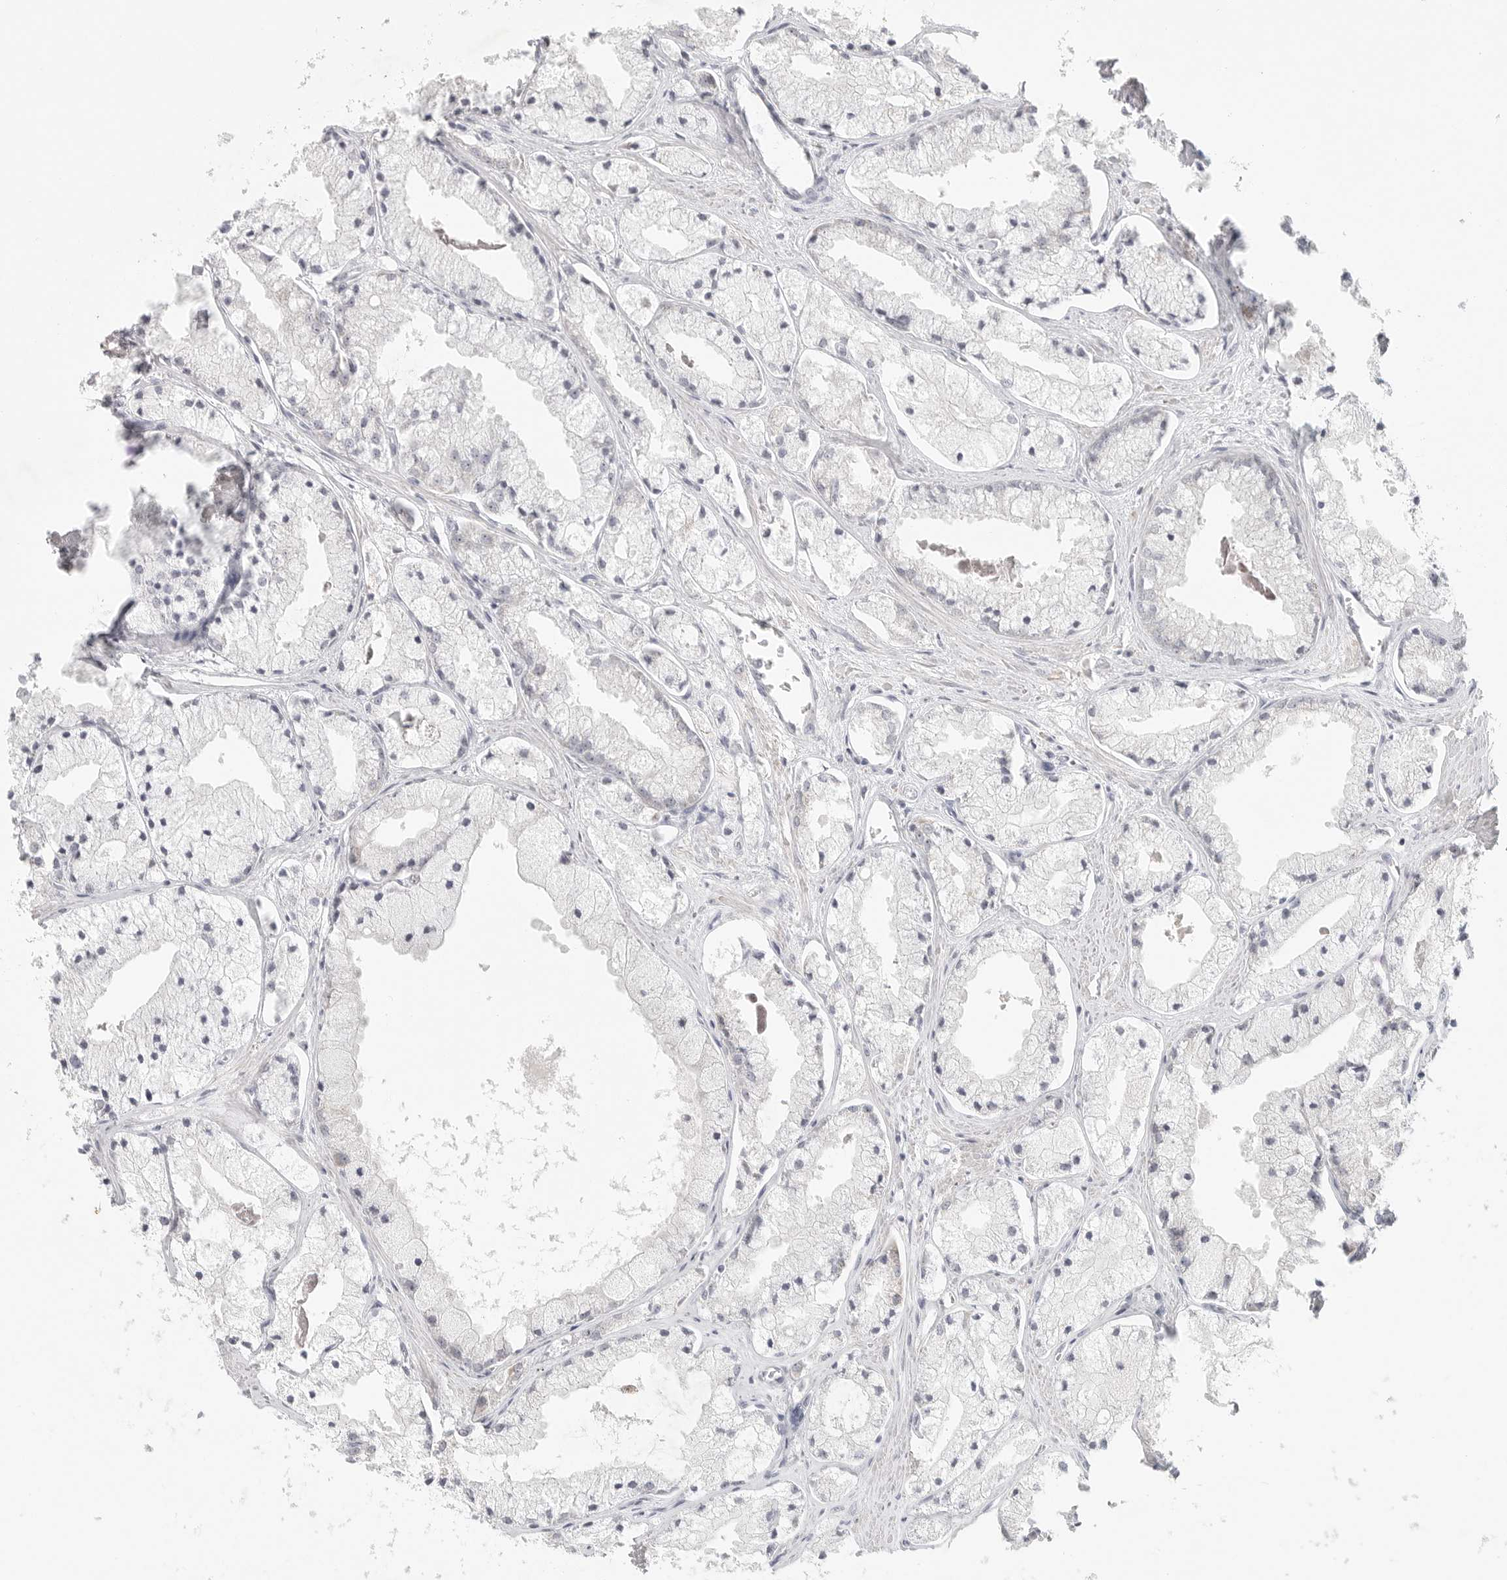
{"staining": {"intensity": "negative", "quantity": "none", "location": "none"}, "tissue": "prostate cancer", "cell_type": "Tumor cells", "image_type": "cancer", "snomed": [{"axis": "morphology", "description": "Adenocarcinoma, High grade"}, {"axis": "topography", "description": "Prostate"}], "caption": "A micrograph of prostate cancer stained for a protein demonstrates no brown staining in tumor cells. (Stains: DAB IHC with hematoxylin counter stain, Microscopy: brightfield microscopy at high magnification).", "gene": "SLC25A36", "patient": {"sex": "male", "age": 50}}